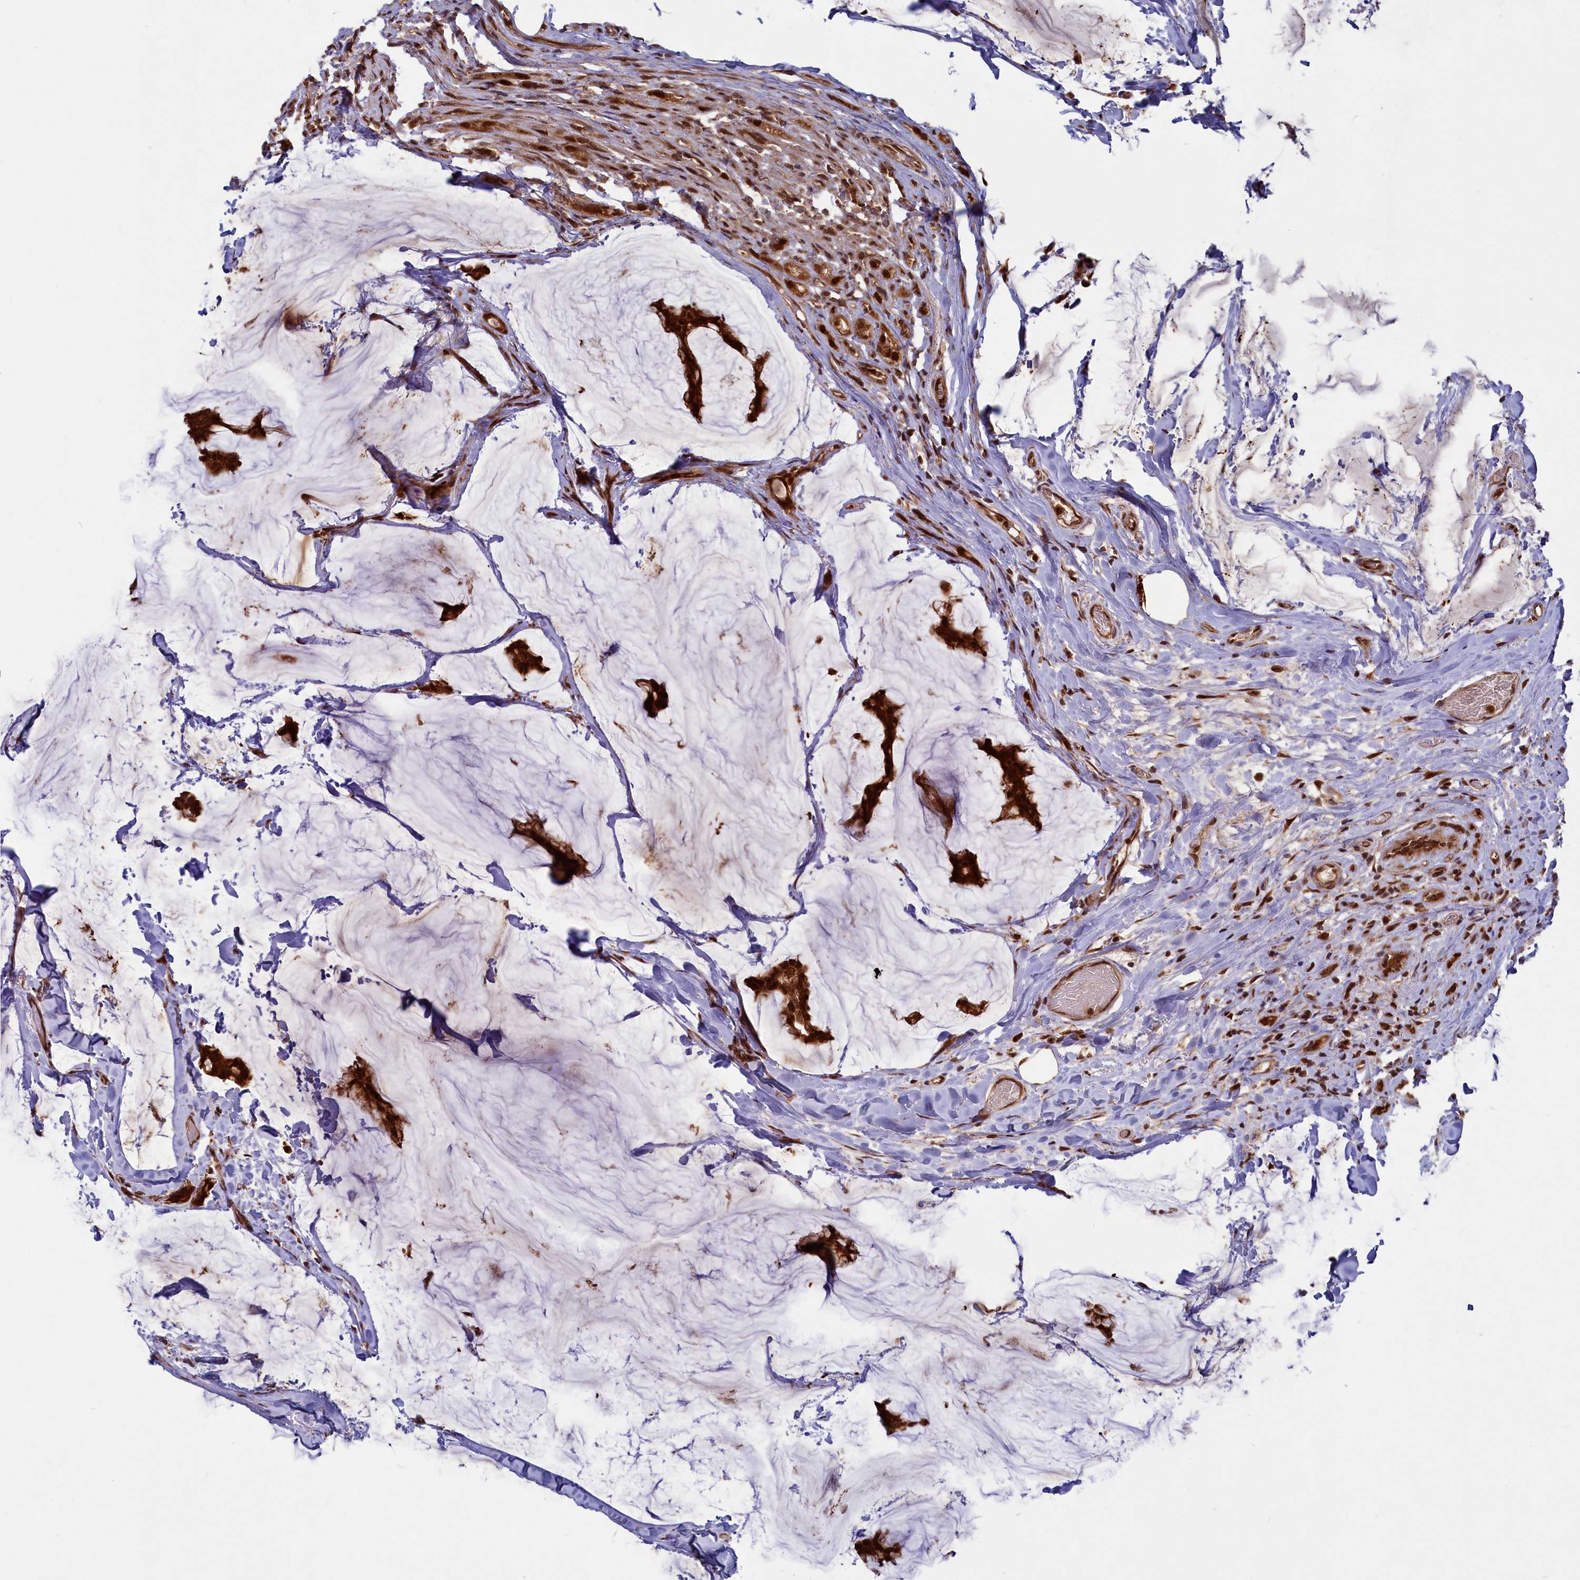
{"staining": {"intensity": "strong", "quantity": ">75%", "location": "cytoplasmic/membranous,nuclear"}, "tissue": "breast cancer", "cell_type": "Tumor cells", "image_type": "cancer", "snomed": [{"axis": "morphology", "description": "Duct carcinoma"}, {"axis": "topography", "description": "Breast"}], "caption": "Immunohistochemical staining of breast intraductal carcinoma displays high levels of strong cytoplasmic/membranous and nuclear protein staining in approximately >75% of tumor cells.", "gene": "NAE1", "patient": {"sex": "female", "age": 93}}